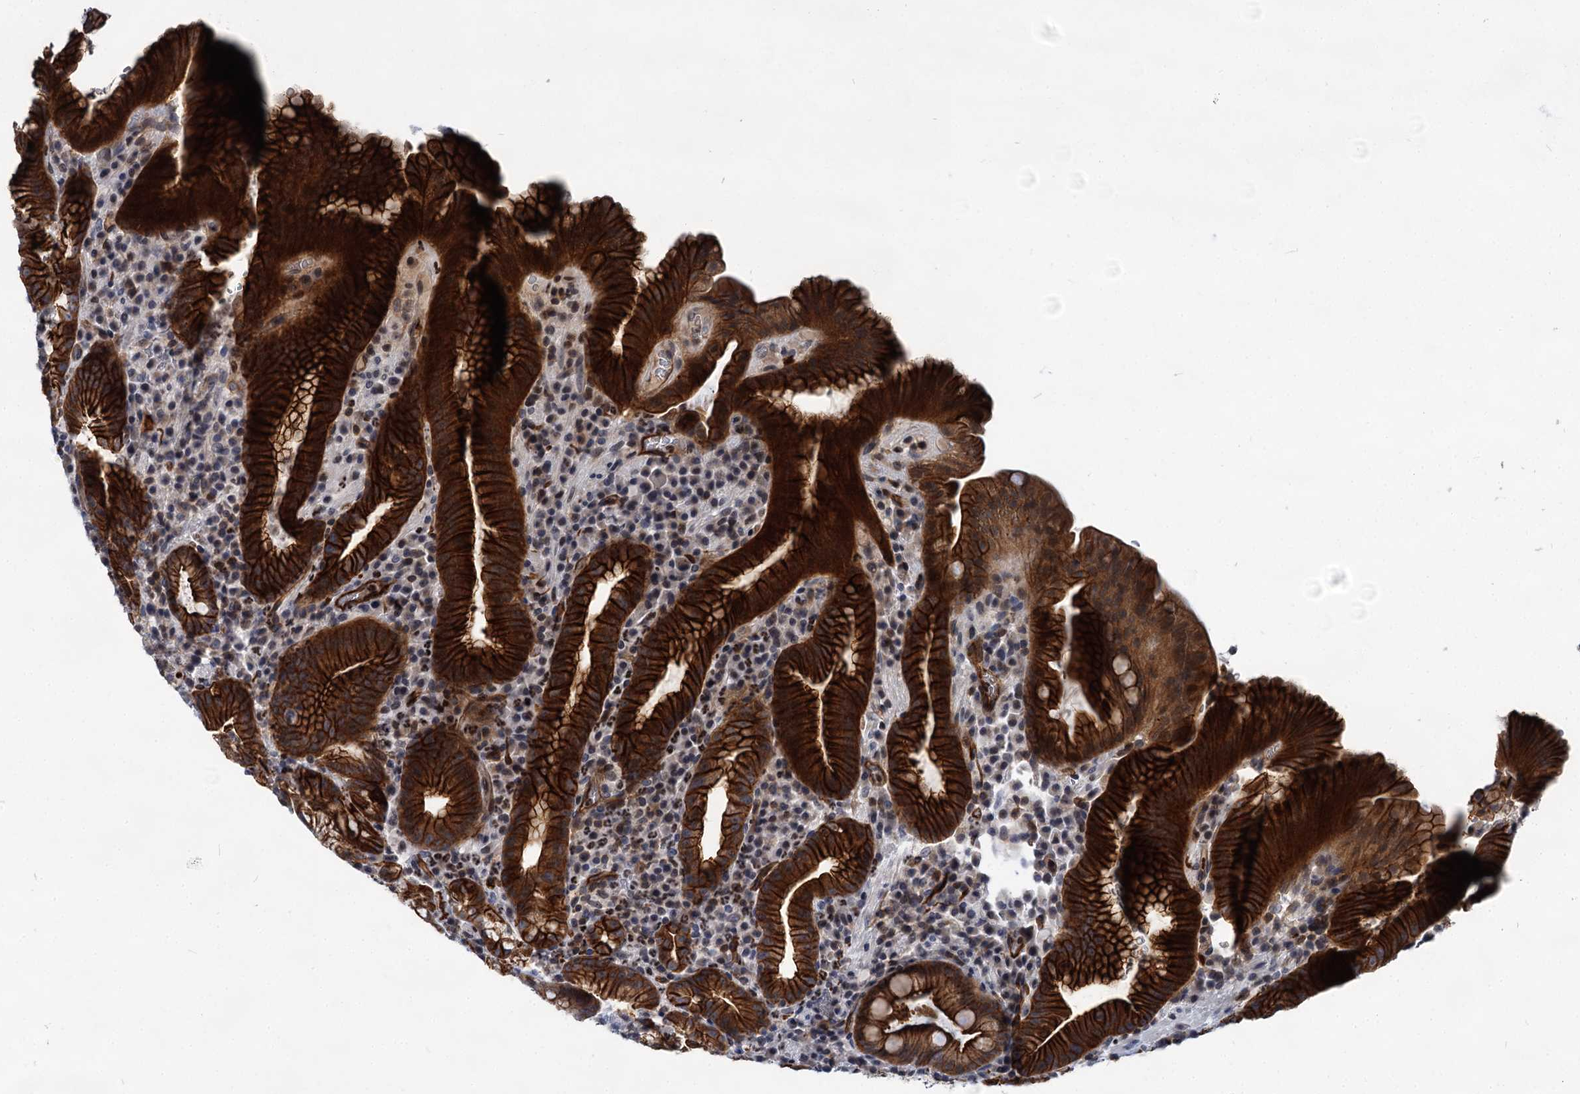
{"staining": {"intensity": "strong", "quantity": ">75%", "location": "cytoplasmic/membranous"}, "tissue": "stomach", "cell_type": "Glandular cells", "image_type": "normal", "snomed": [{"axis": "morphology", "description": "Normal tissue, NOS"}, {"axis": "morphology", "description": "Inflammation, NOS"}, {"axis": "topography", "description": "Stomach"}], "caption": "Immunohistochemistry histopathology image of benign stomach stained for a protein (brown), which shows high levels of strong cytoplasmic/membranous staining in approximately >75% of glandular cells.", "gene": "ABLIM1", "patient": {"sex": "male", "age": 79}}